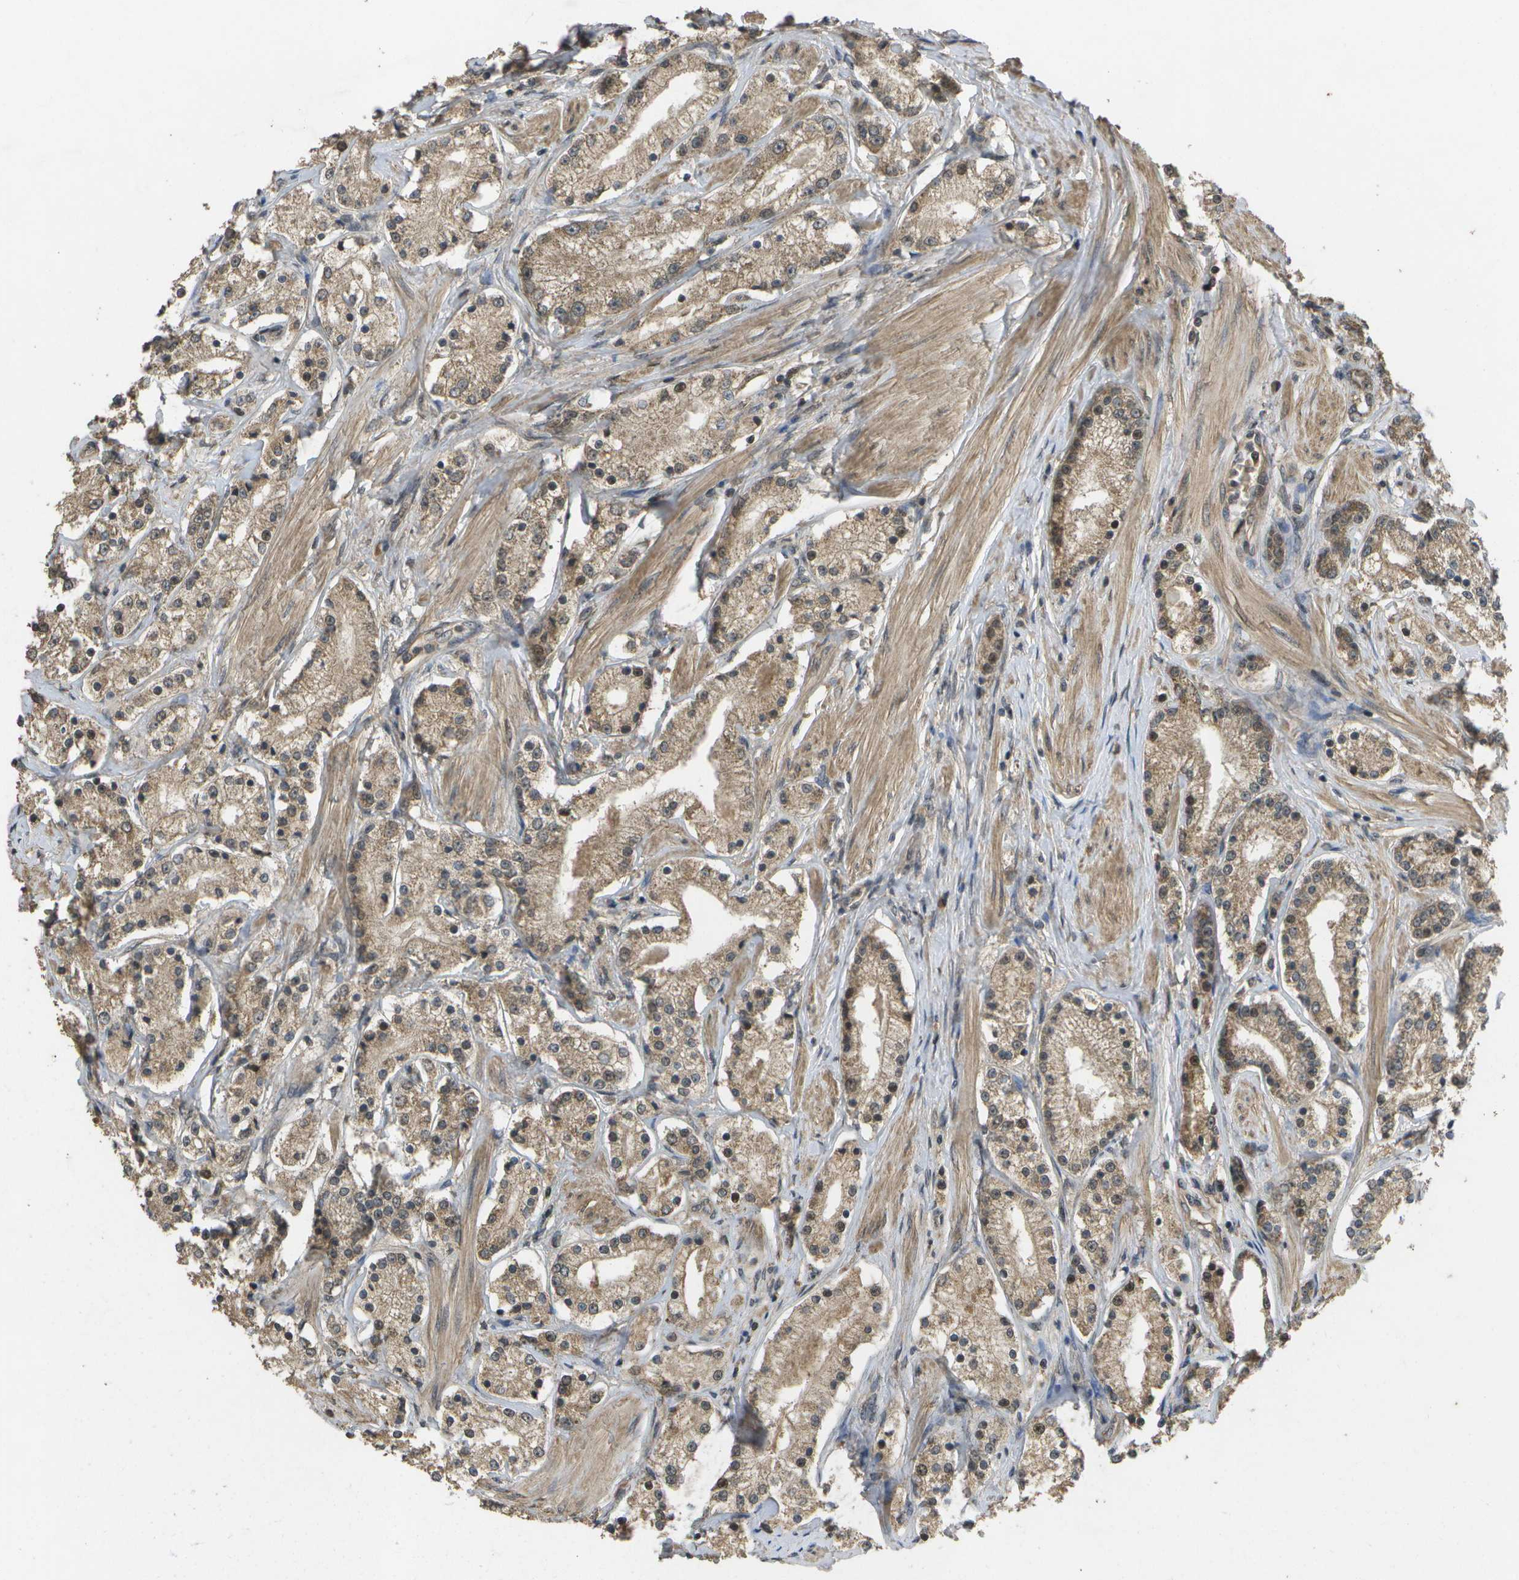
{"staining": {"intensity": "moderate", "quantity": ">75%", "location": "cytoplasmic/membranous,nuclear"}, "tissue": "prostate cancer", "cell_type": "Tumor cells", "image_type": "cancer", "snomed": [{"axis": "morphology", "description": "Adenocarcinoma, Low grade"}, {"axis": "topography", "description": "Prostate"}], "caption": "Human adenocarcinoma (low-grade) (prostate) stained with a protein marker shows moderate staining in tumor cells.", "gene": "ALAS1", "patient": {"sex": "male", "age": 63}}